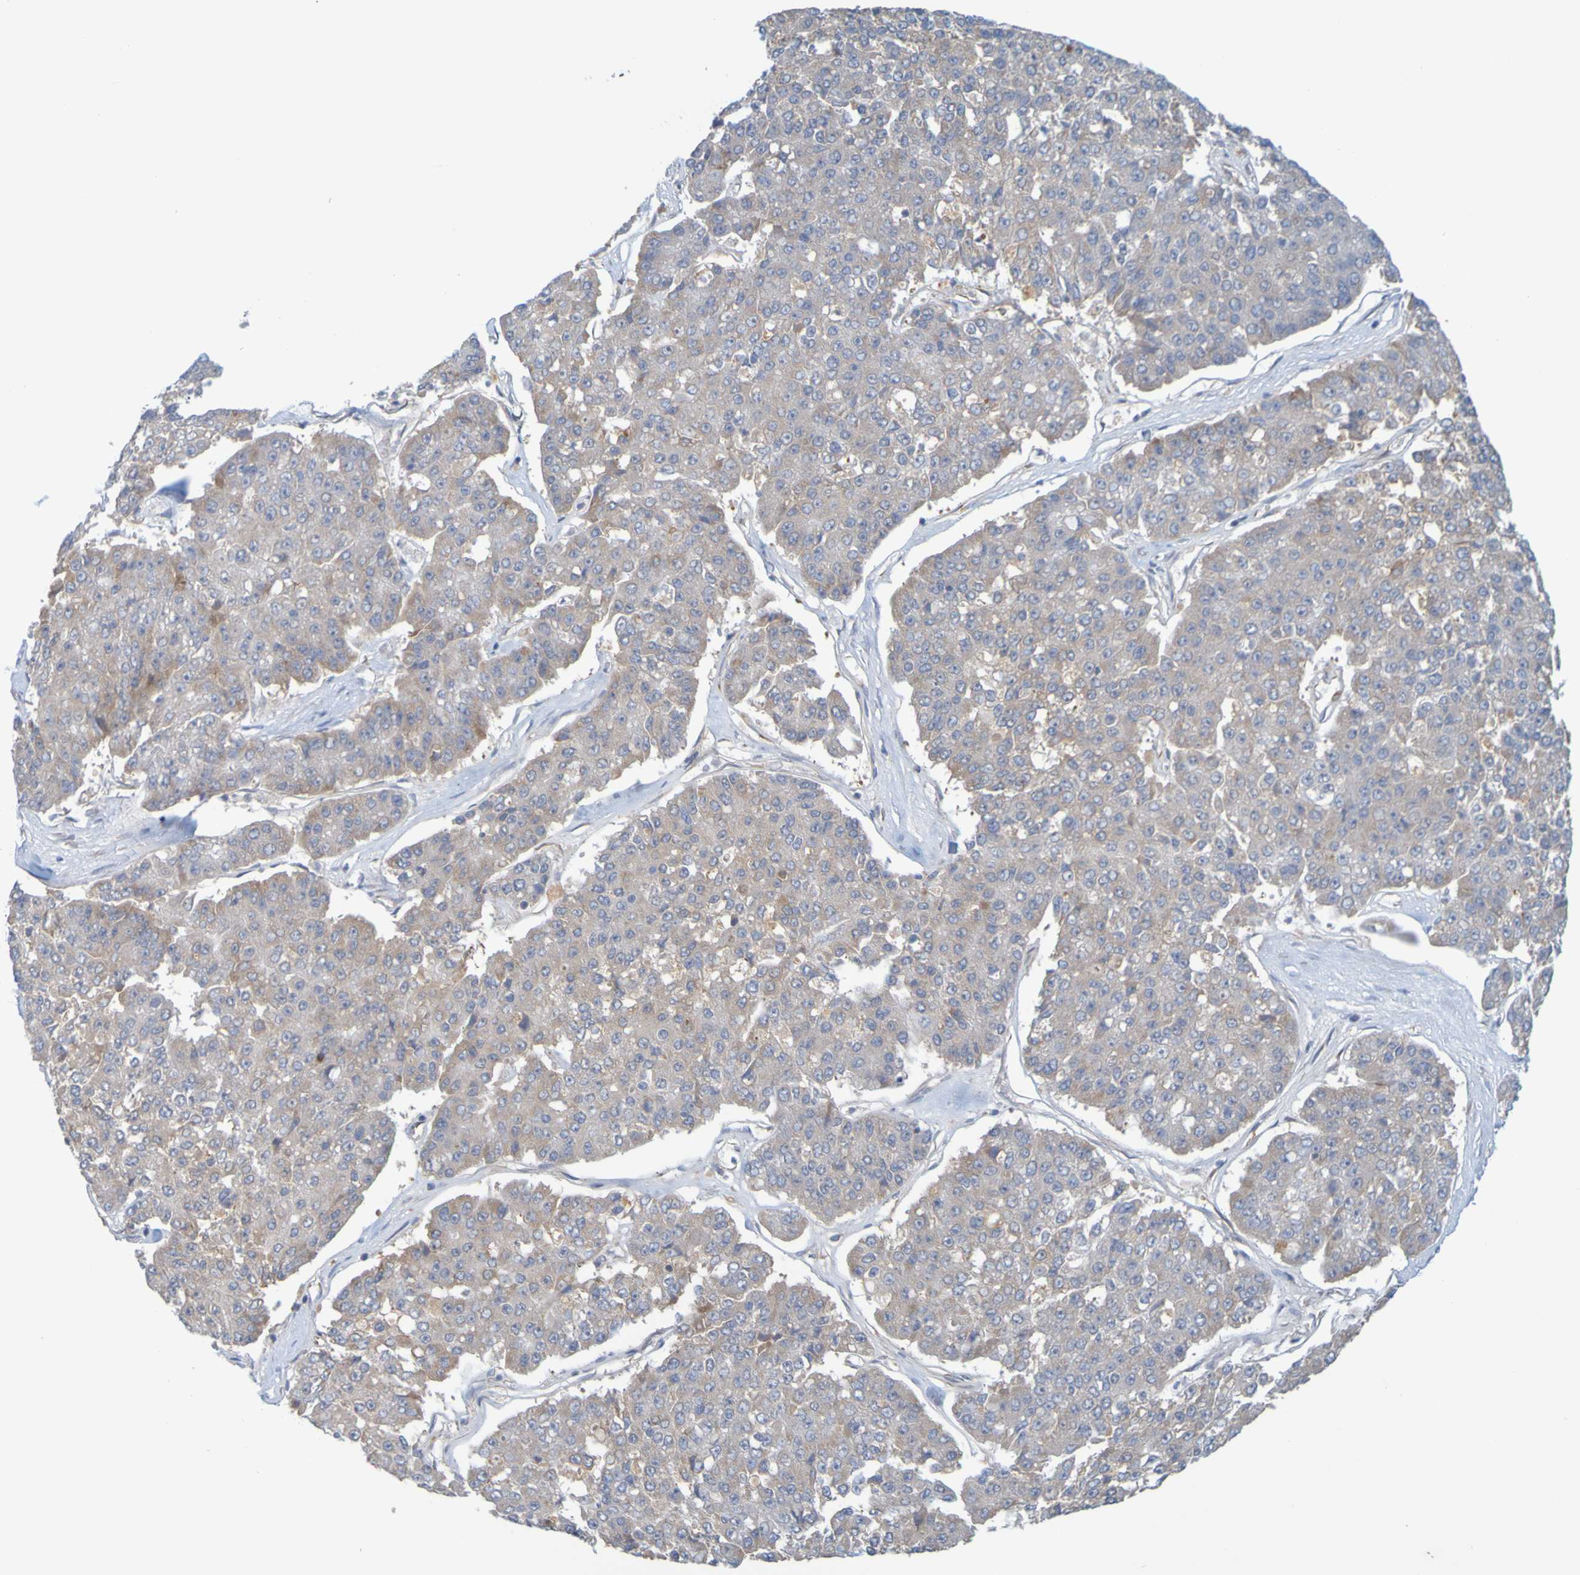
{"staining": {"intensity": "moderate", "quantity": "<25%", "location": "cytoplasmic/membranous"}, "tissue": "pancreatic cancer", "cell_type": "Tumor cells", "image_type": "cancer", "snomed": [{"axis": "morphology", "description": "Adenocarcinoma, NOS"}, {"axis": "topography", "description": "Pancreas"}], "caption": "This photomicrograph demonstrates adenocarcinoma (pancreatic) stained with IHC to label a protein in brown. The cytoplasmic/membranous of tumor cells show moderate positivity for the protein. Nuclei are counter-stained blue.", "gene": "MOGS", "patient": {"sex": "male", "age": 50}}